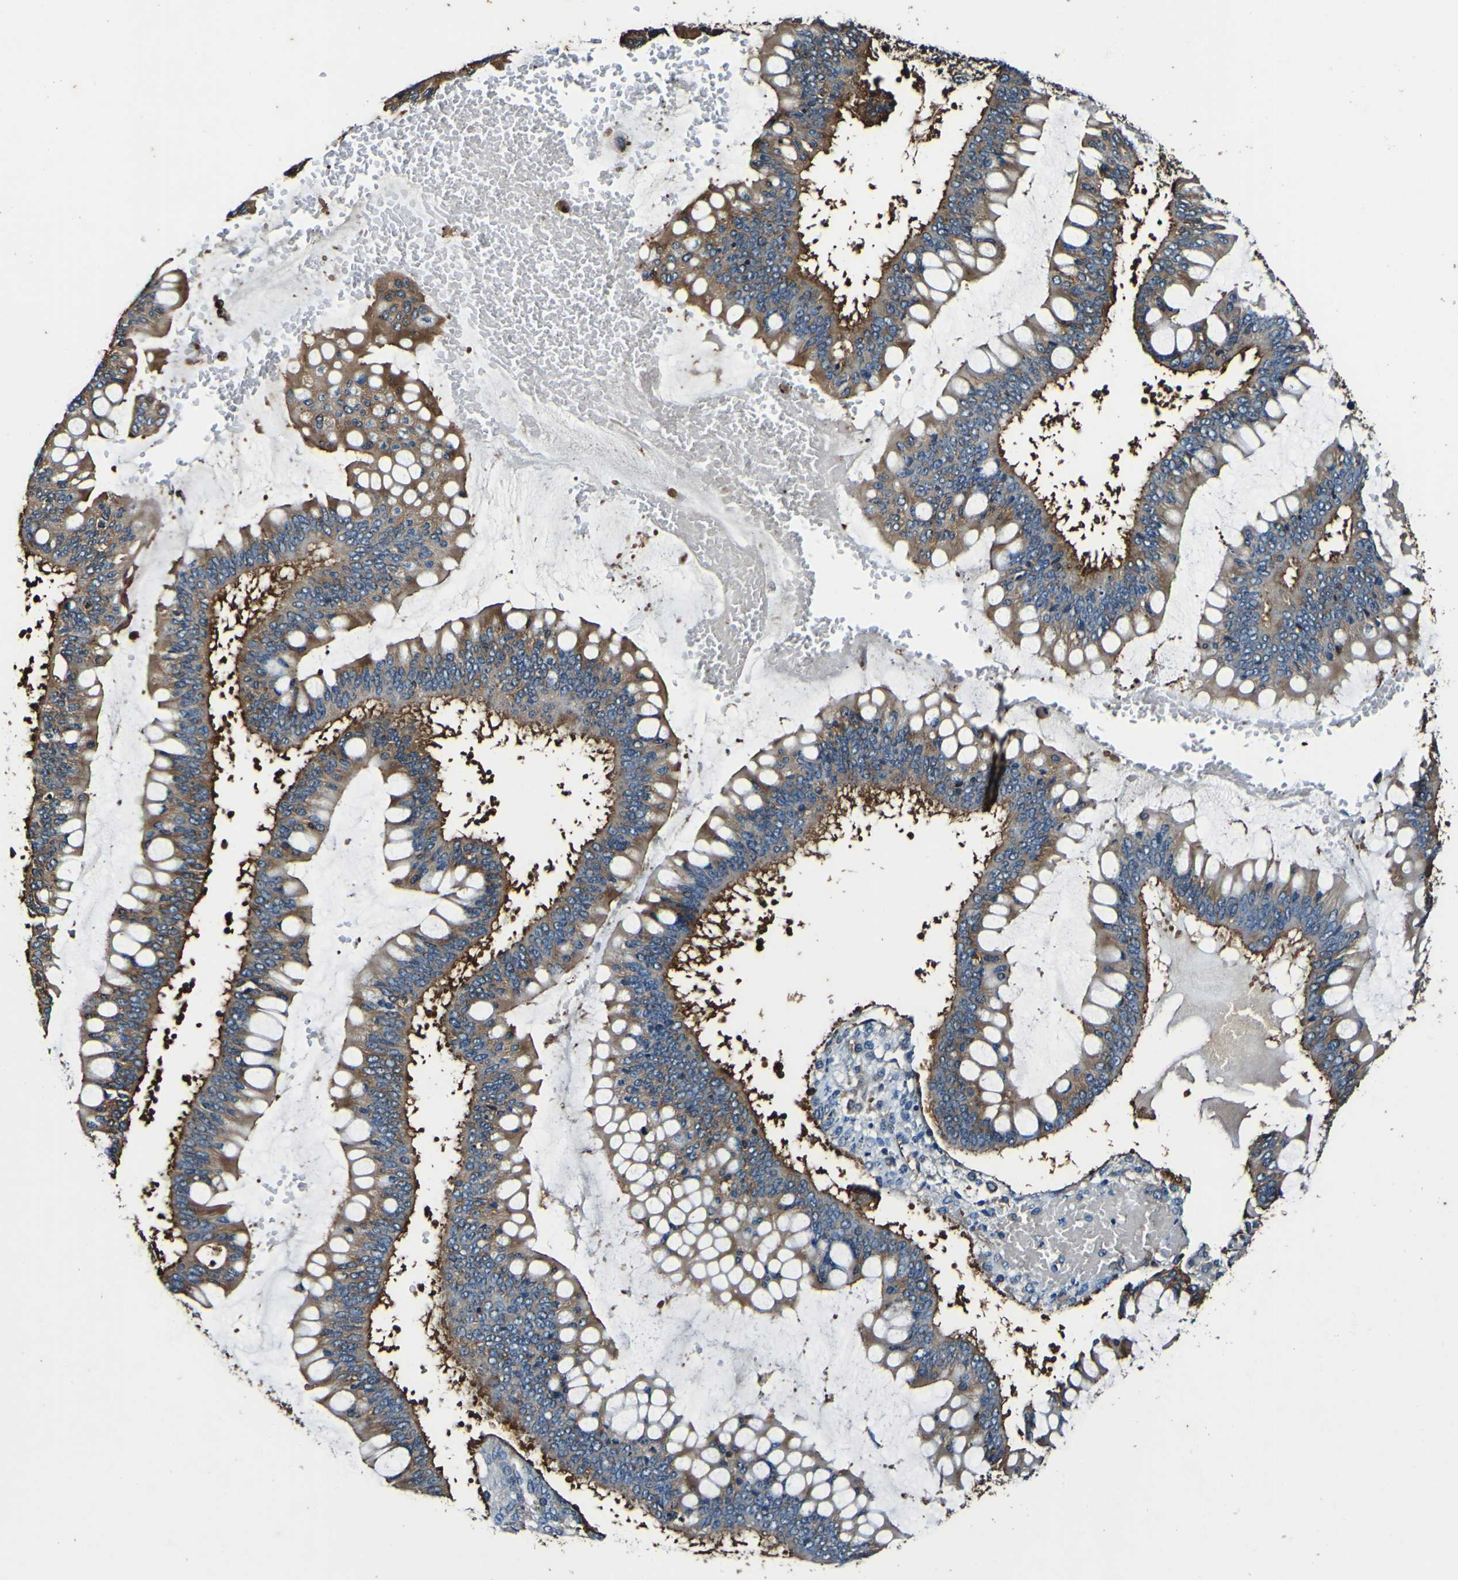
{"staining": {"intensity": "strong", "quantity": ">75%", "location": "cytoplasmic/membranous"}, "tissue": "ovarian cancer", "cell_type": "Tumor cells", "image_type": "cancer", "snomed": [{"axis": "morphology", "description": "Cystadenocarcinoma, mucinous, NOS"}, {"axis": "topography", "description": "Ovary"}], "caption": "Ovarian cancer (mucinous cystadenocarcinoma) stained with immunohistochemistry (IHC) shows strong cytoplasmic/membranous expression in approximately >75% of tumor cells.", "gene": "RHOT2", "patient": {"sex": "female", "age": 73}}